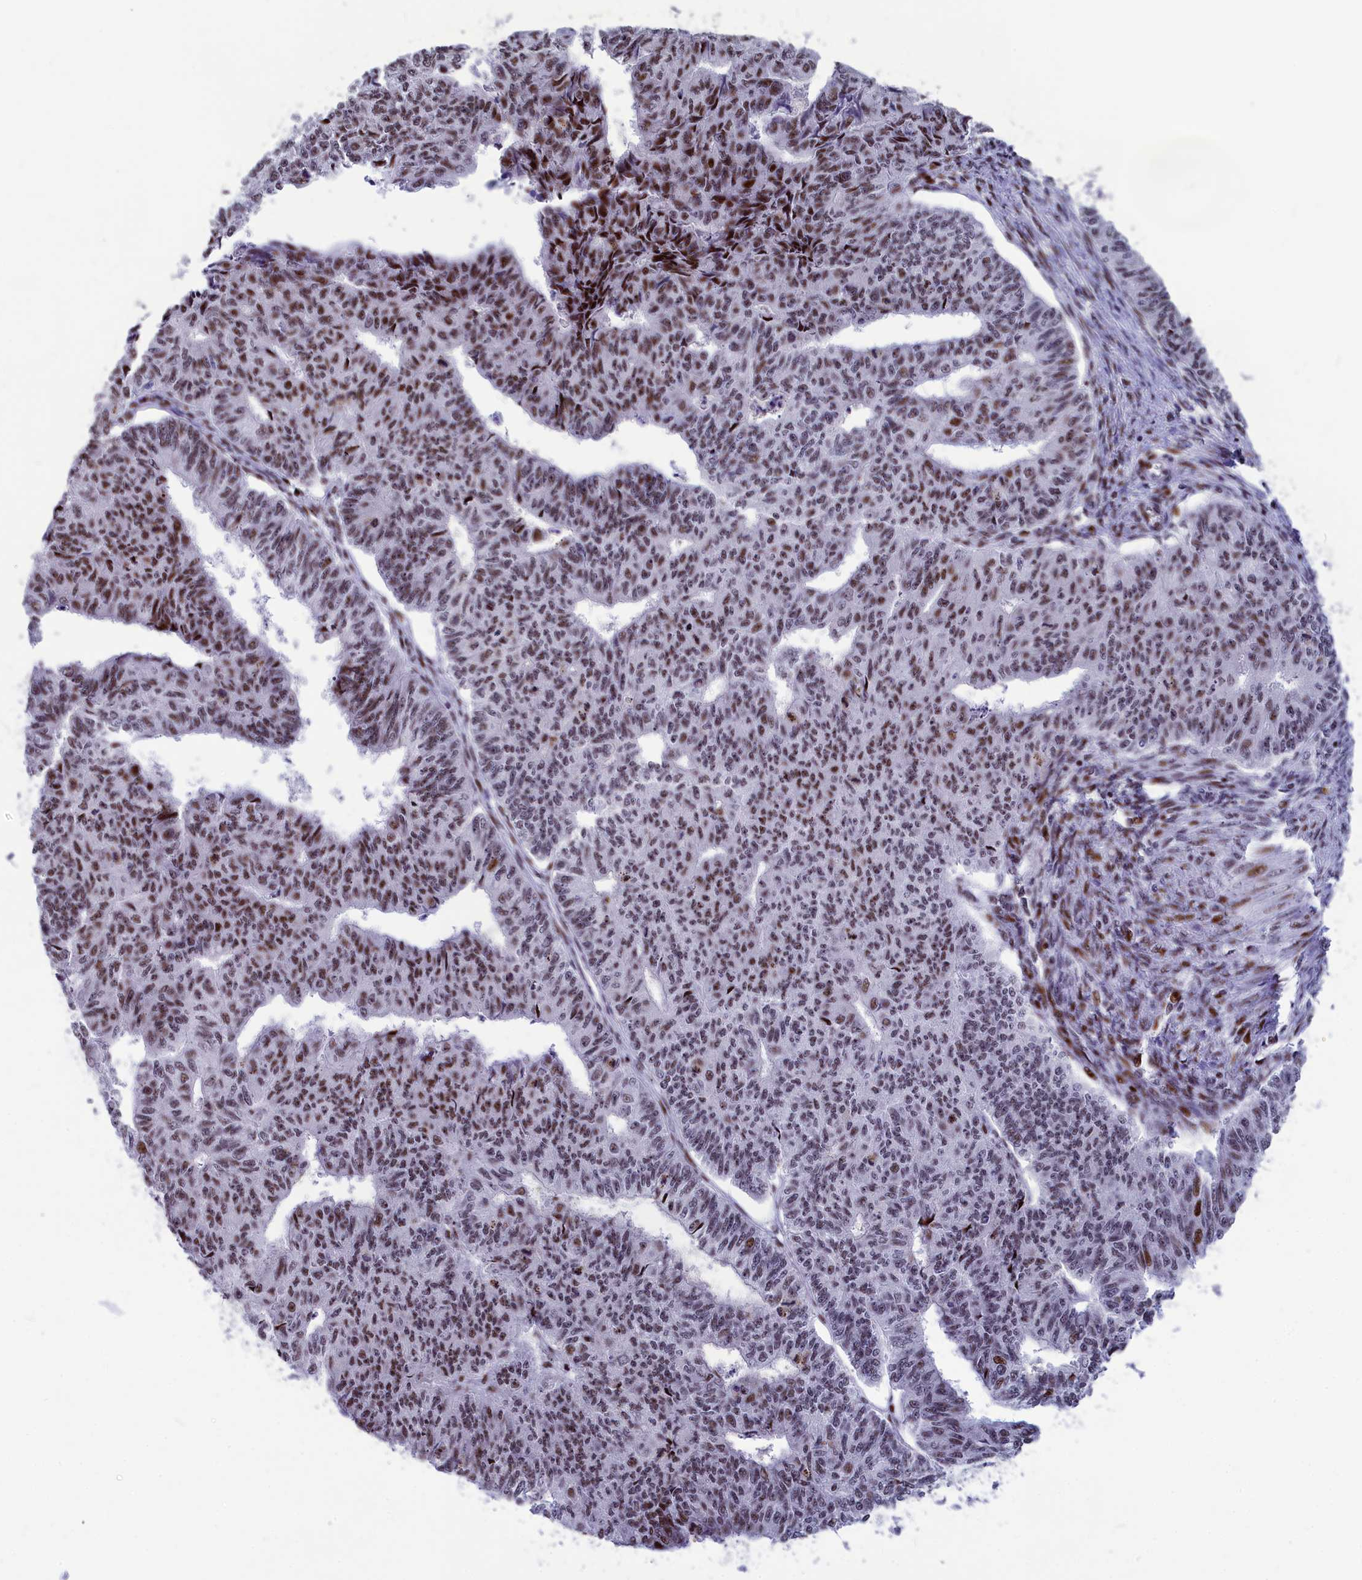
{"staining": {"intensity": "moderate", "quantity": ">75%", "location": "nuclear"}, "tissue": "endometrial cancer", "cell_type": "Tumor cells", "image_type": "cancer", "snomed": [{"axis": "morphology", "description": "Adenocarcinoma, NOS"}, {"axis": "topography", "description": "Endometrium"}], "caption": "Protein analysis of adenocarcinoma (endometrial) tissue shows moderate nuclear positivity in about >75% of tumor cells.", "gene": "NSA2", "patient": {"sex": "female", "age": 32}}